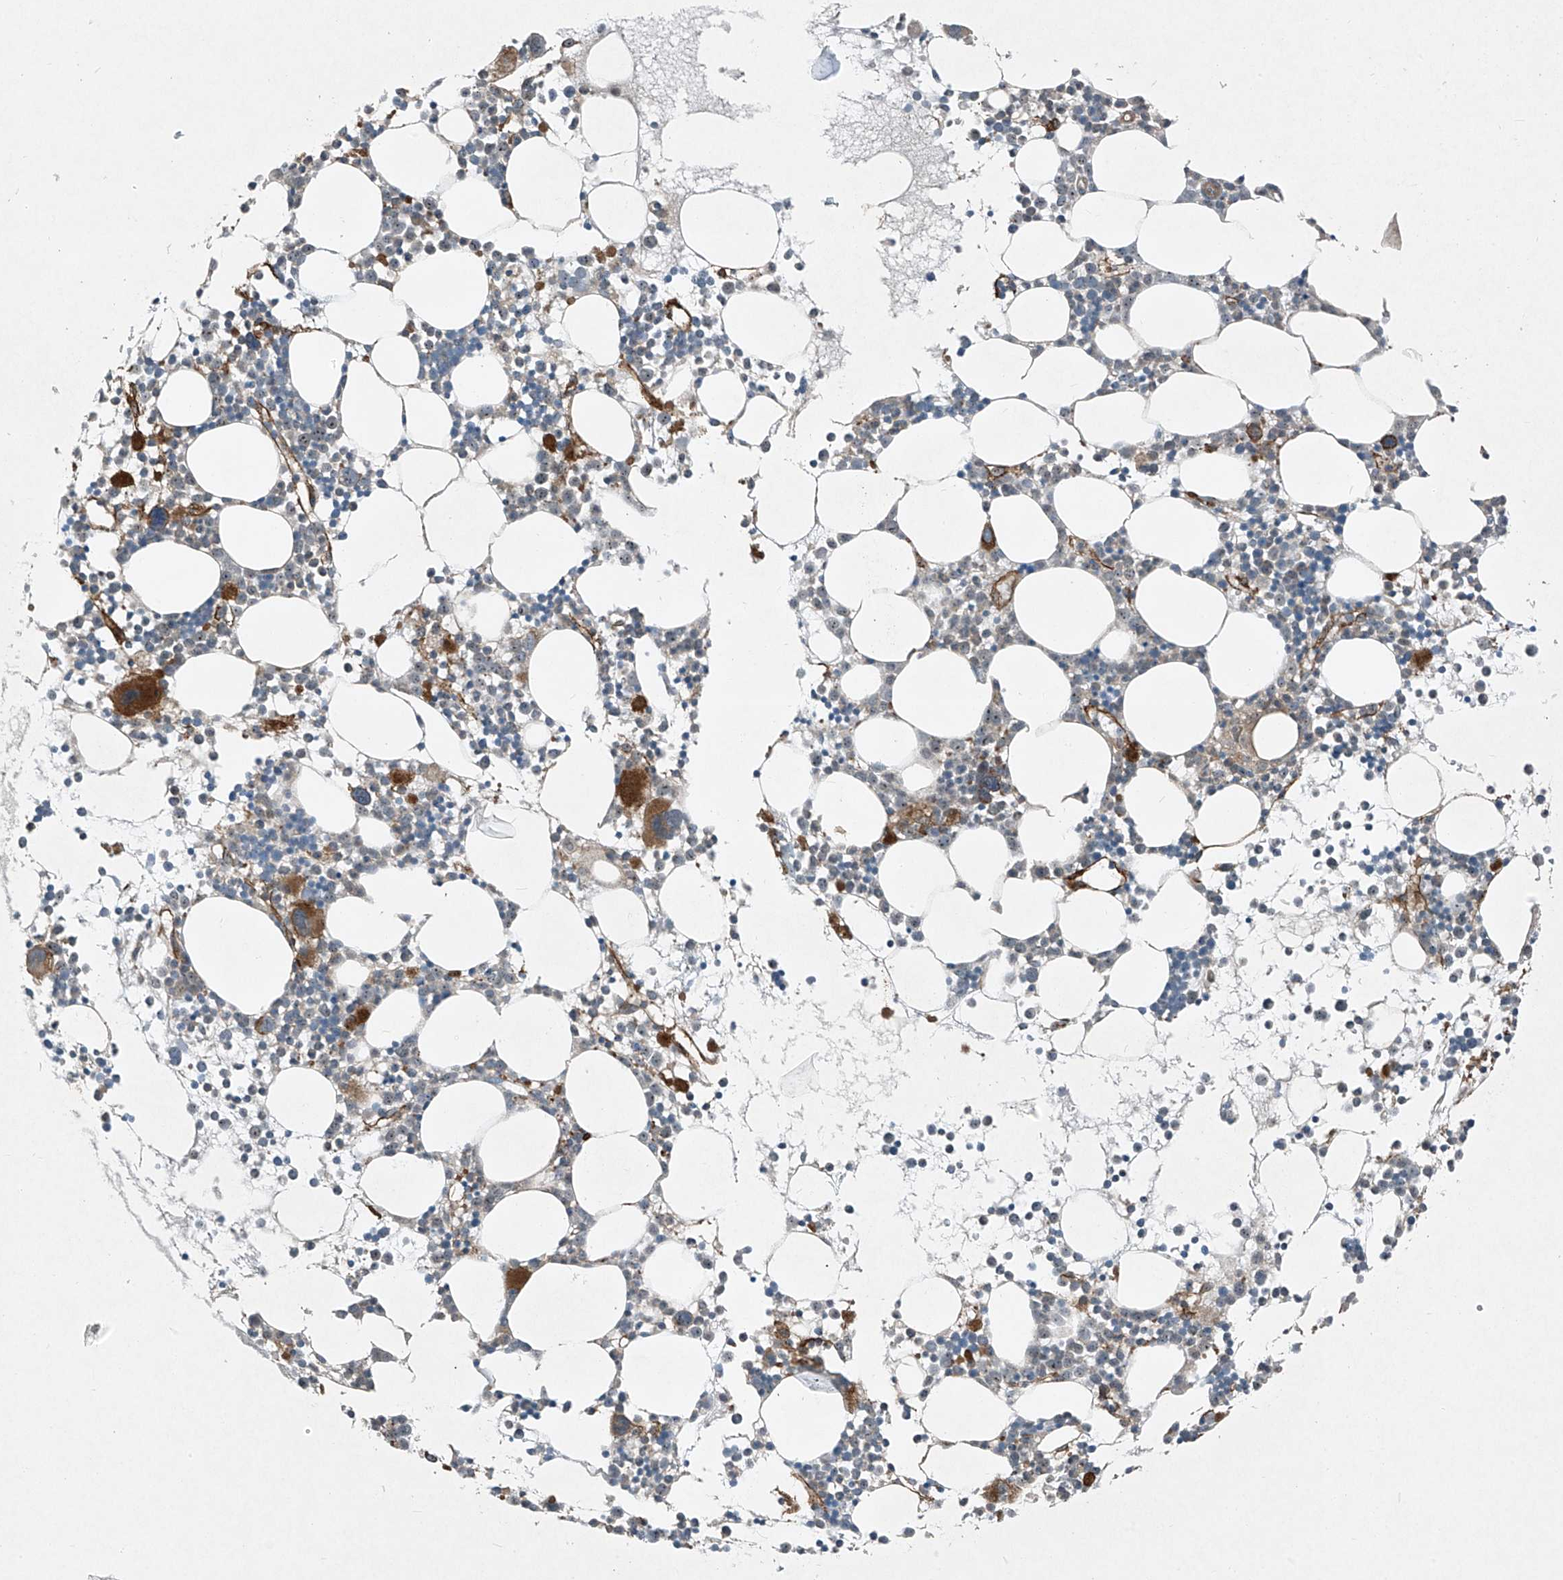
{"staining": {"intensity": "strong", "quantity": "<25%", "location": "cytoplasmic/membranous"}, "tissue": "bone marrow", "cell_type": "Hematopoietic cells", "image_type": "normal", "snomed": [{"axis": "morphology", "description": "Normal tissue, NOS"}, {"axis": "topography", "description": "Bone marrow"}], "caption": "Immunohistochemical staining of benign human bone marrow demonstrates medium levels of strong cytoplasmic/membranous positivity in about <25% of hematopoietic cells.", "gene": "PPCS", "patient": {"sex": "female", "age": 62}}